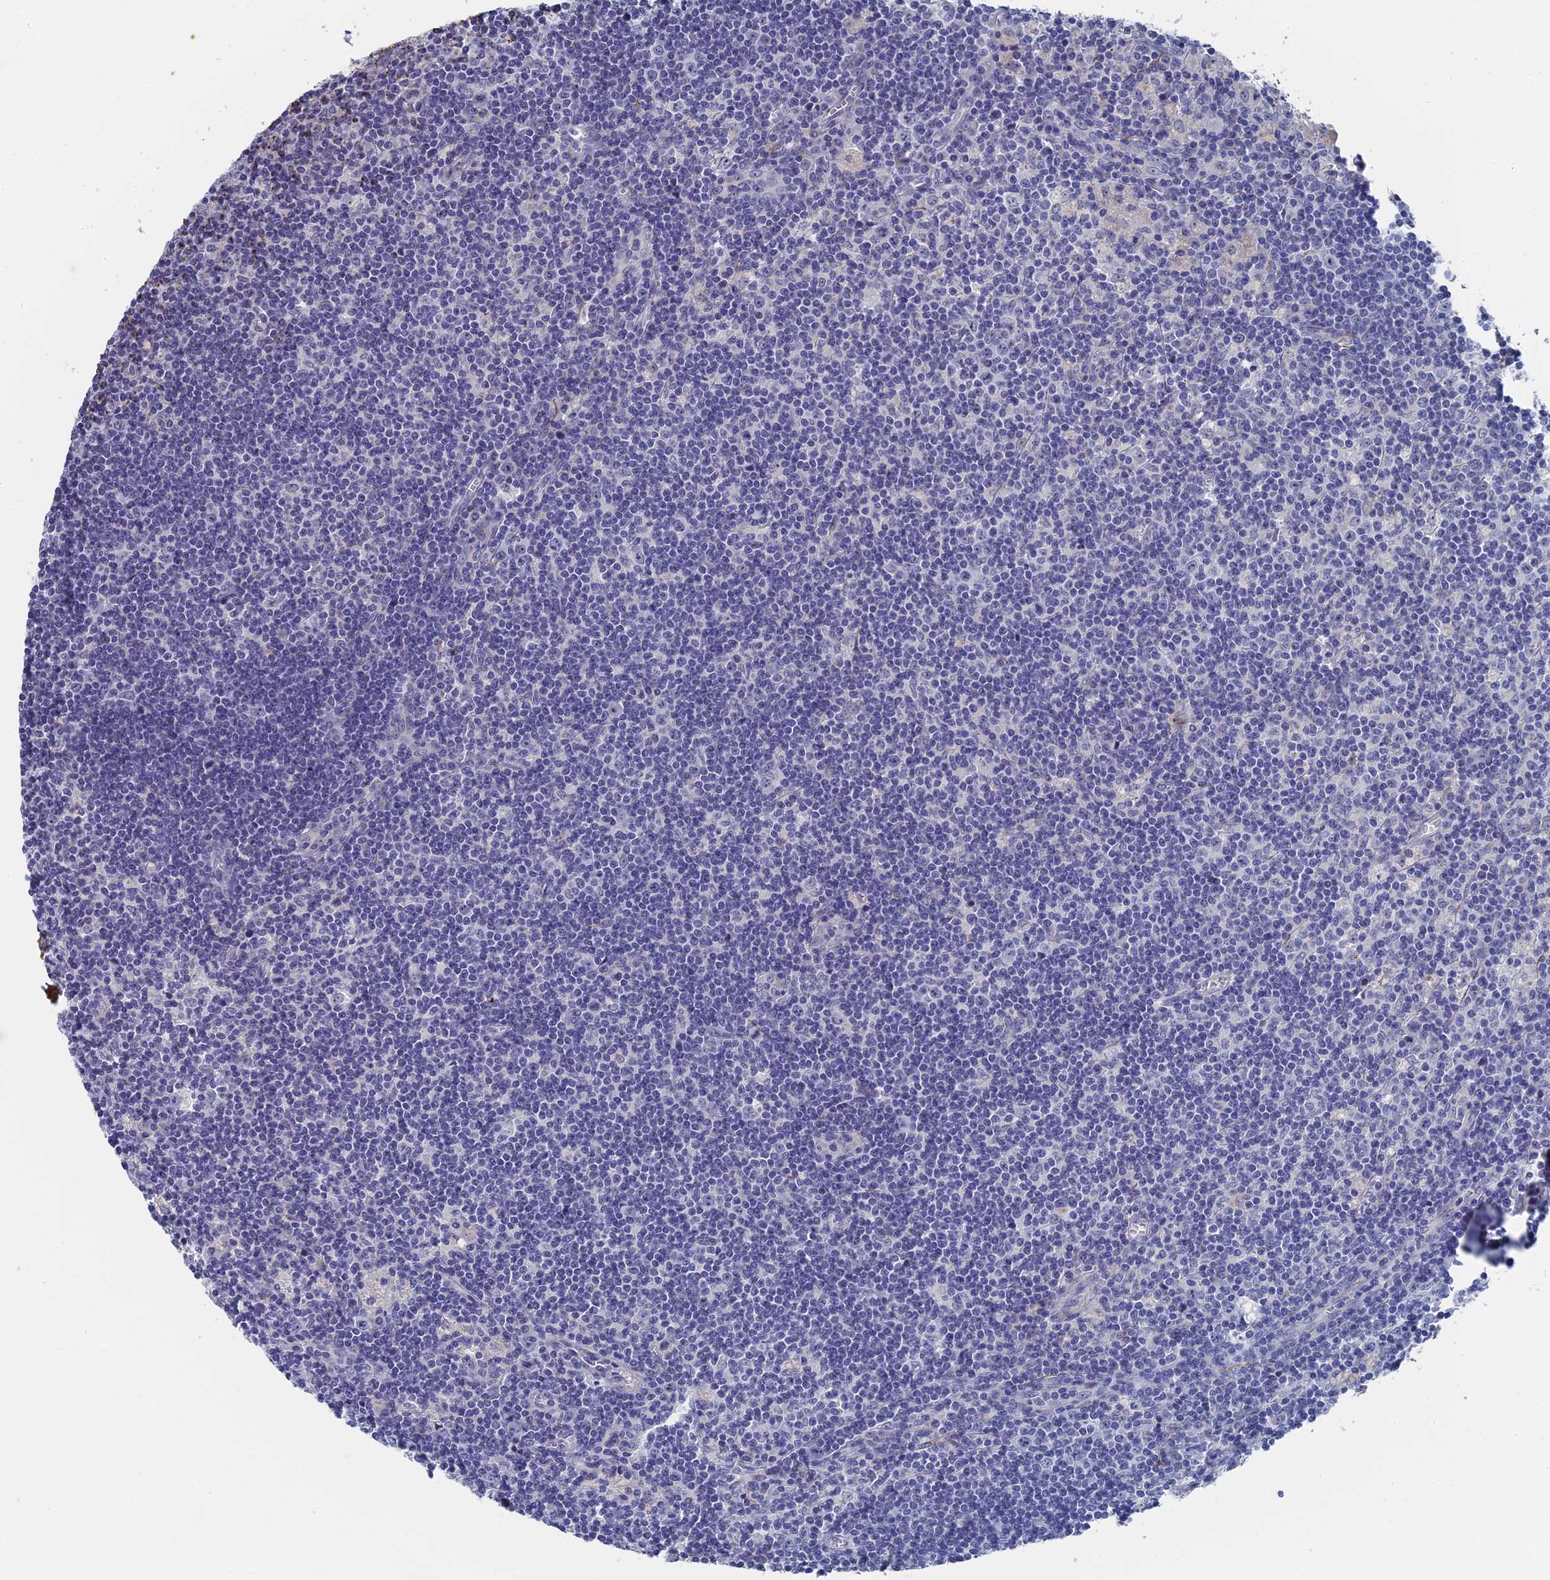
{"staining": {"intensity": "negative", "quantity": "none", "location": "none"}, "tissue": "lymph node", "cell_type": "Germinal center cells", "image_type": "normal", "snomed": [{"axis": "morphology", "description": "Normal tissue, NOS"}, {"axis": "topography", "description": "Lymph node"}], "caption": "Immunohistochemical staining of normal human lymph node demonstrates no significant expression in germinal center cells.", "gene": "SRFBP1", "patient": {"sex": "male", "age": 58}}